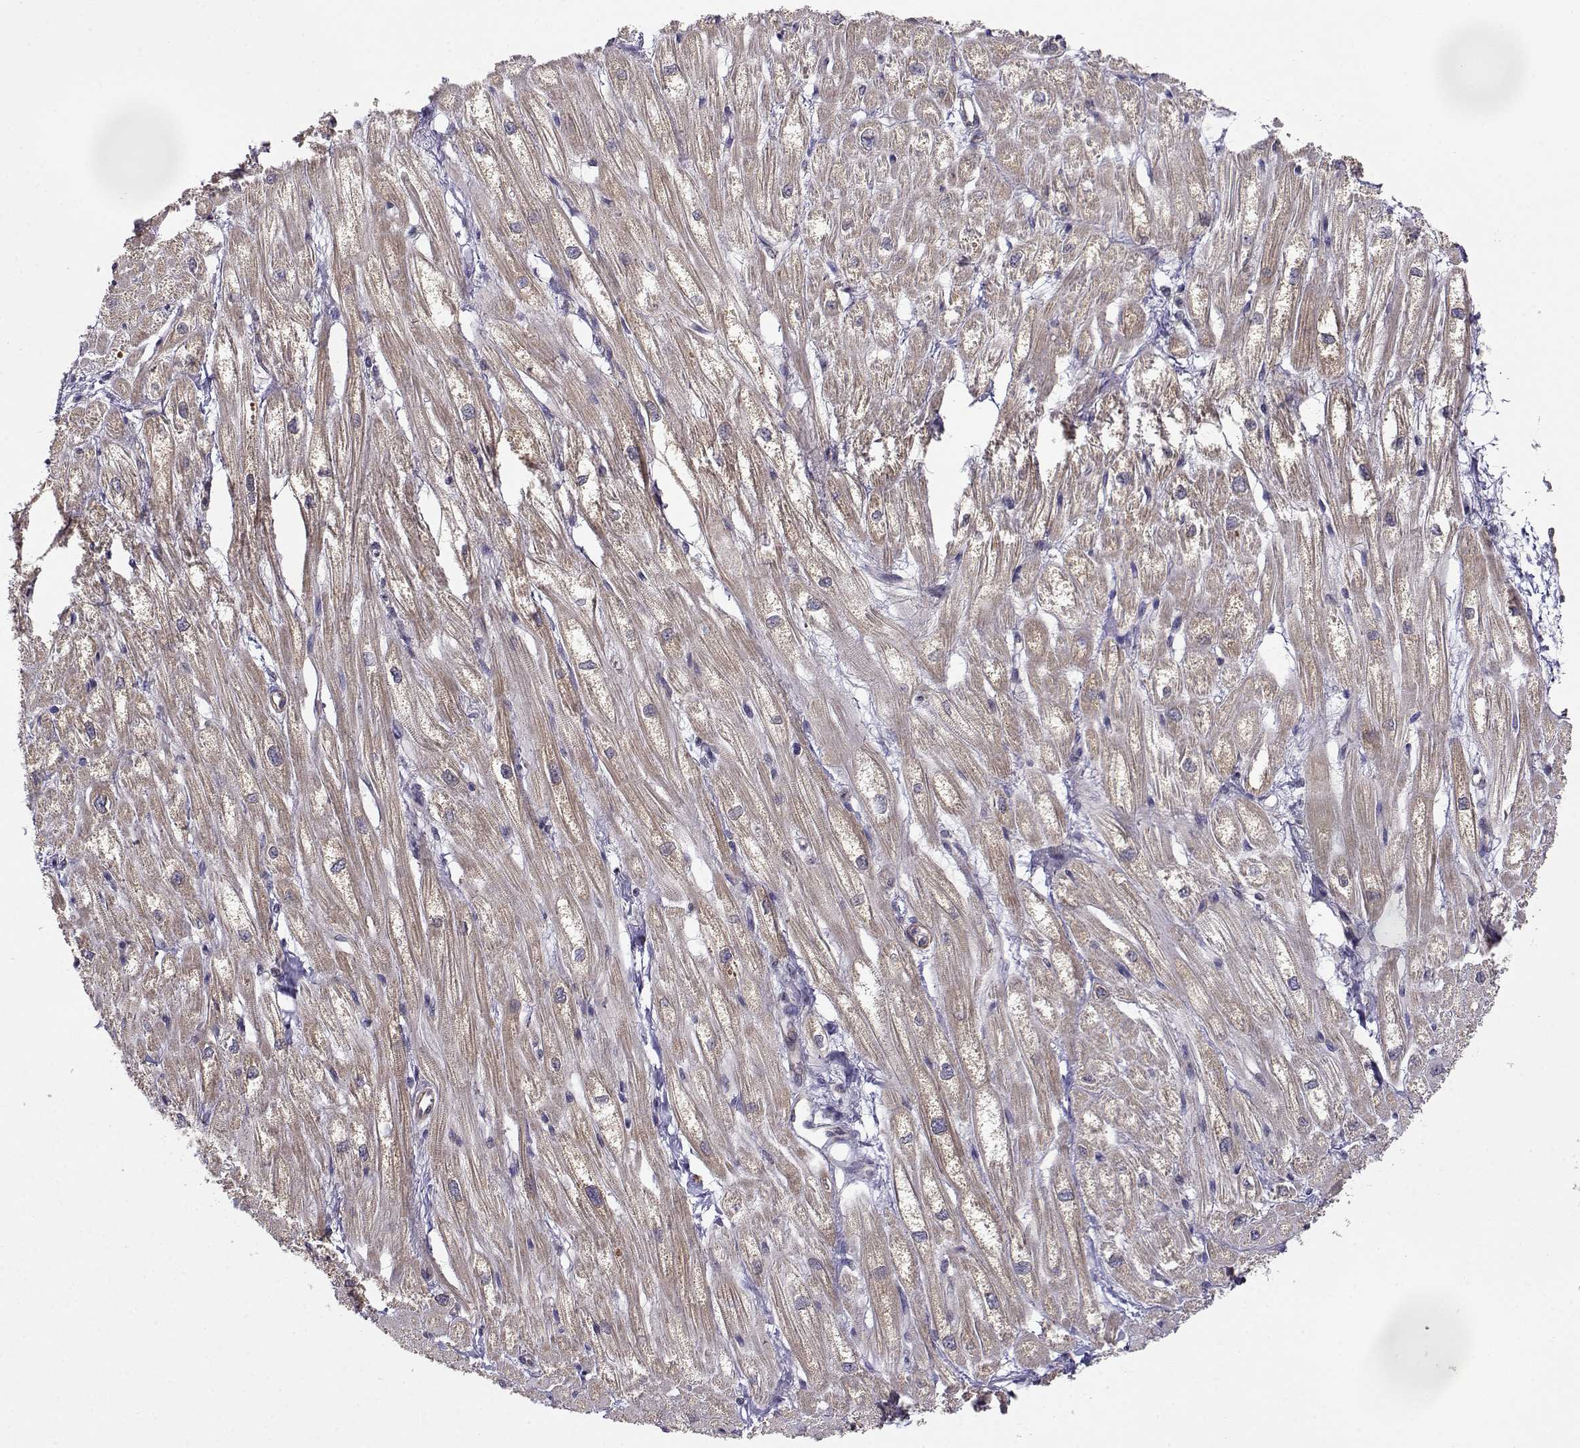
{"staining": {"intensity": "weak", "quantity": "25%-75%", "location": "cytoplasmic/membranous"}, "tissue": "heart muscle", "cell_type": "Cardiomyocytes", "image_type": "normal", "snomed": [{"axis": "morphology", "description": "Normal tissue, NOS"}, {"axis": "topography", "description": "Heart"}], "caption": "IHC of normal heart muscle shows low levels of weak cytoplasmic/membranous staining in approximately 25%-75% of cardiomyocytes.", "gene": "PAIP1", "patient": {"sex": "male", "age": 61}}